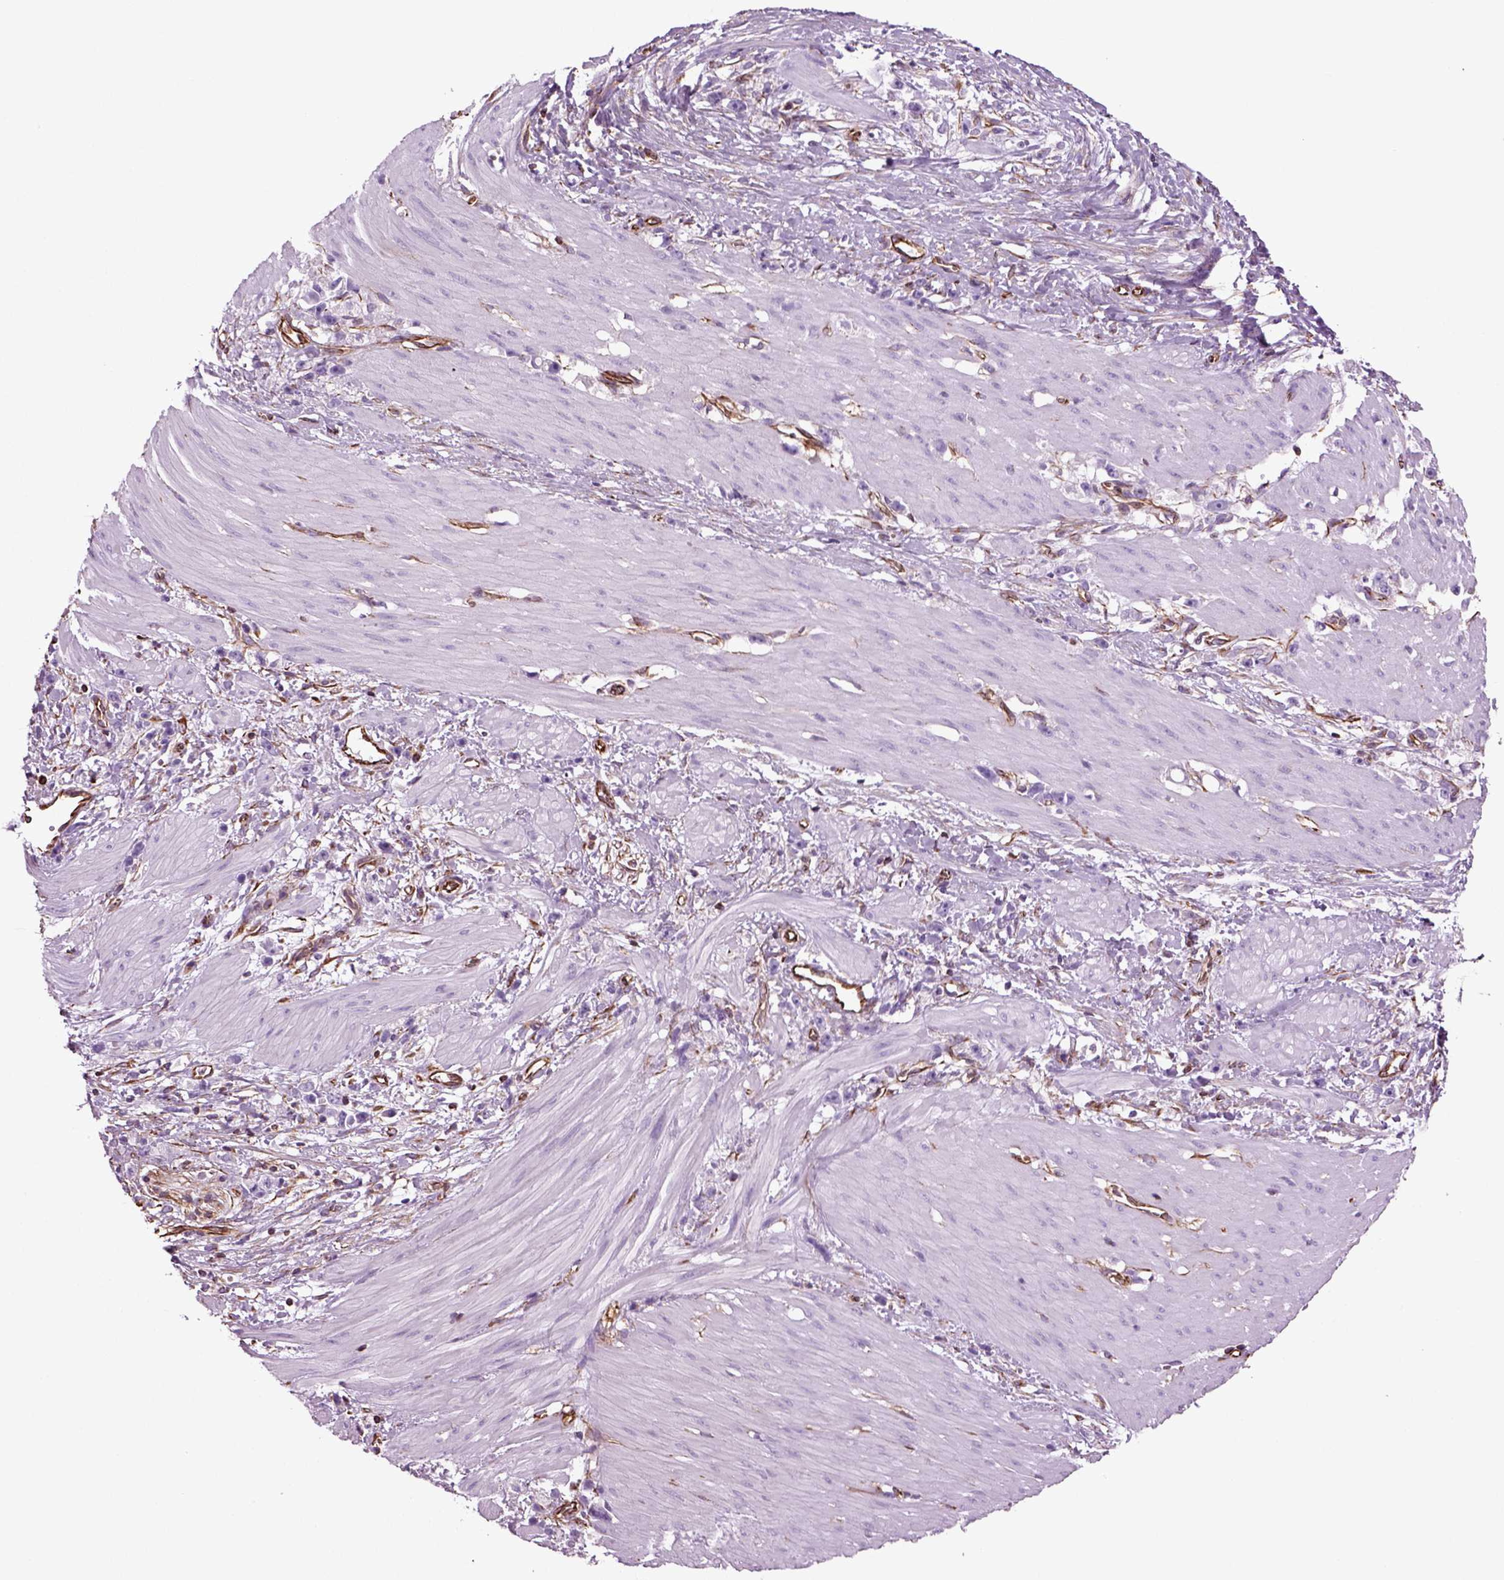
{"staining": {"intensity": "negative", "quantity": "none", "location": "none"}, "tissue": "stomach cancer", "cell_type": "Tumor cells", "image_type": "cancer", "snomed": [{"axis": "morphology", "description": "Adenocarcinoma, NOS"}, {"axis": "topography", "description": "Stomach"}], "caption": "Photomicrograph shows no protein expression in tumor cells of stomach cancer tissue. (Immunohistochemistry, brightfield microscopy, high magnification).", "gene": "ACER3", "patient": {"sex": "female", "age": 59}}